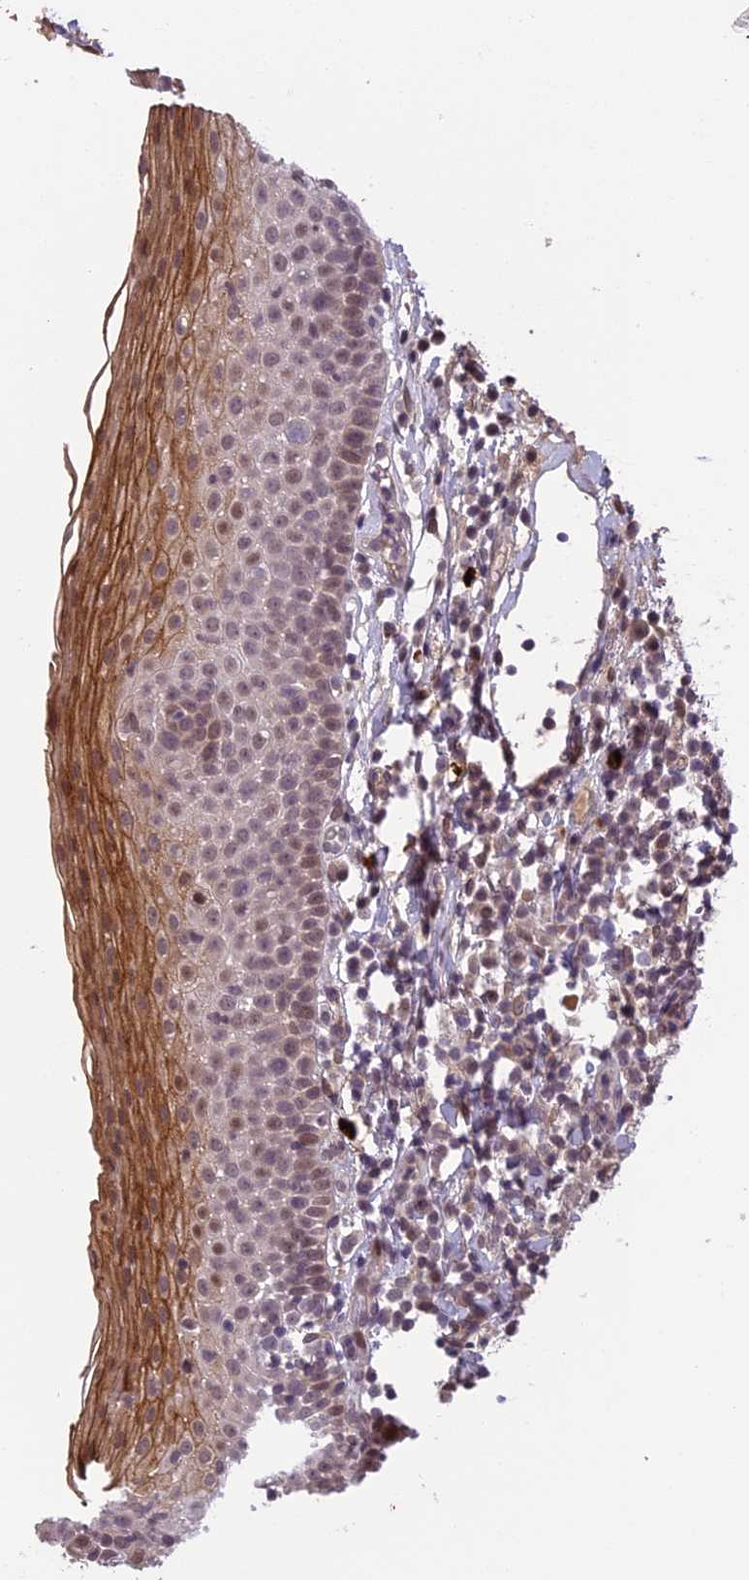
{"staining": {"intensity": "moderate", "quantity": "25%-75%", "location": "cytoplasmic/membranous,nuclear"}, "tissue": "oral mucosa", "cell_type": "Squamous epithelial cells", "image_type": "normal", "snomed": [{"axis": "morphology", "description": "Normal tissue, NOS"}, {"axis": "topography", "description": "Oral tissue"}], "caption": "Protein staining of unremarkable oral mucosa displays moderate cytoplasmic/membranous,nuclear positivity in approximately 25%-75% of squamous epithelial cells. The staining is performed using DAB (3,3'-diaminobenzidine) brown chromogen to label protein expression. The nuclei are counter-stained blue using hematoxylin.", "gene": "PRELID2", "patient": {"sex": "female", "age": 69}}